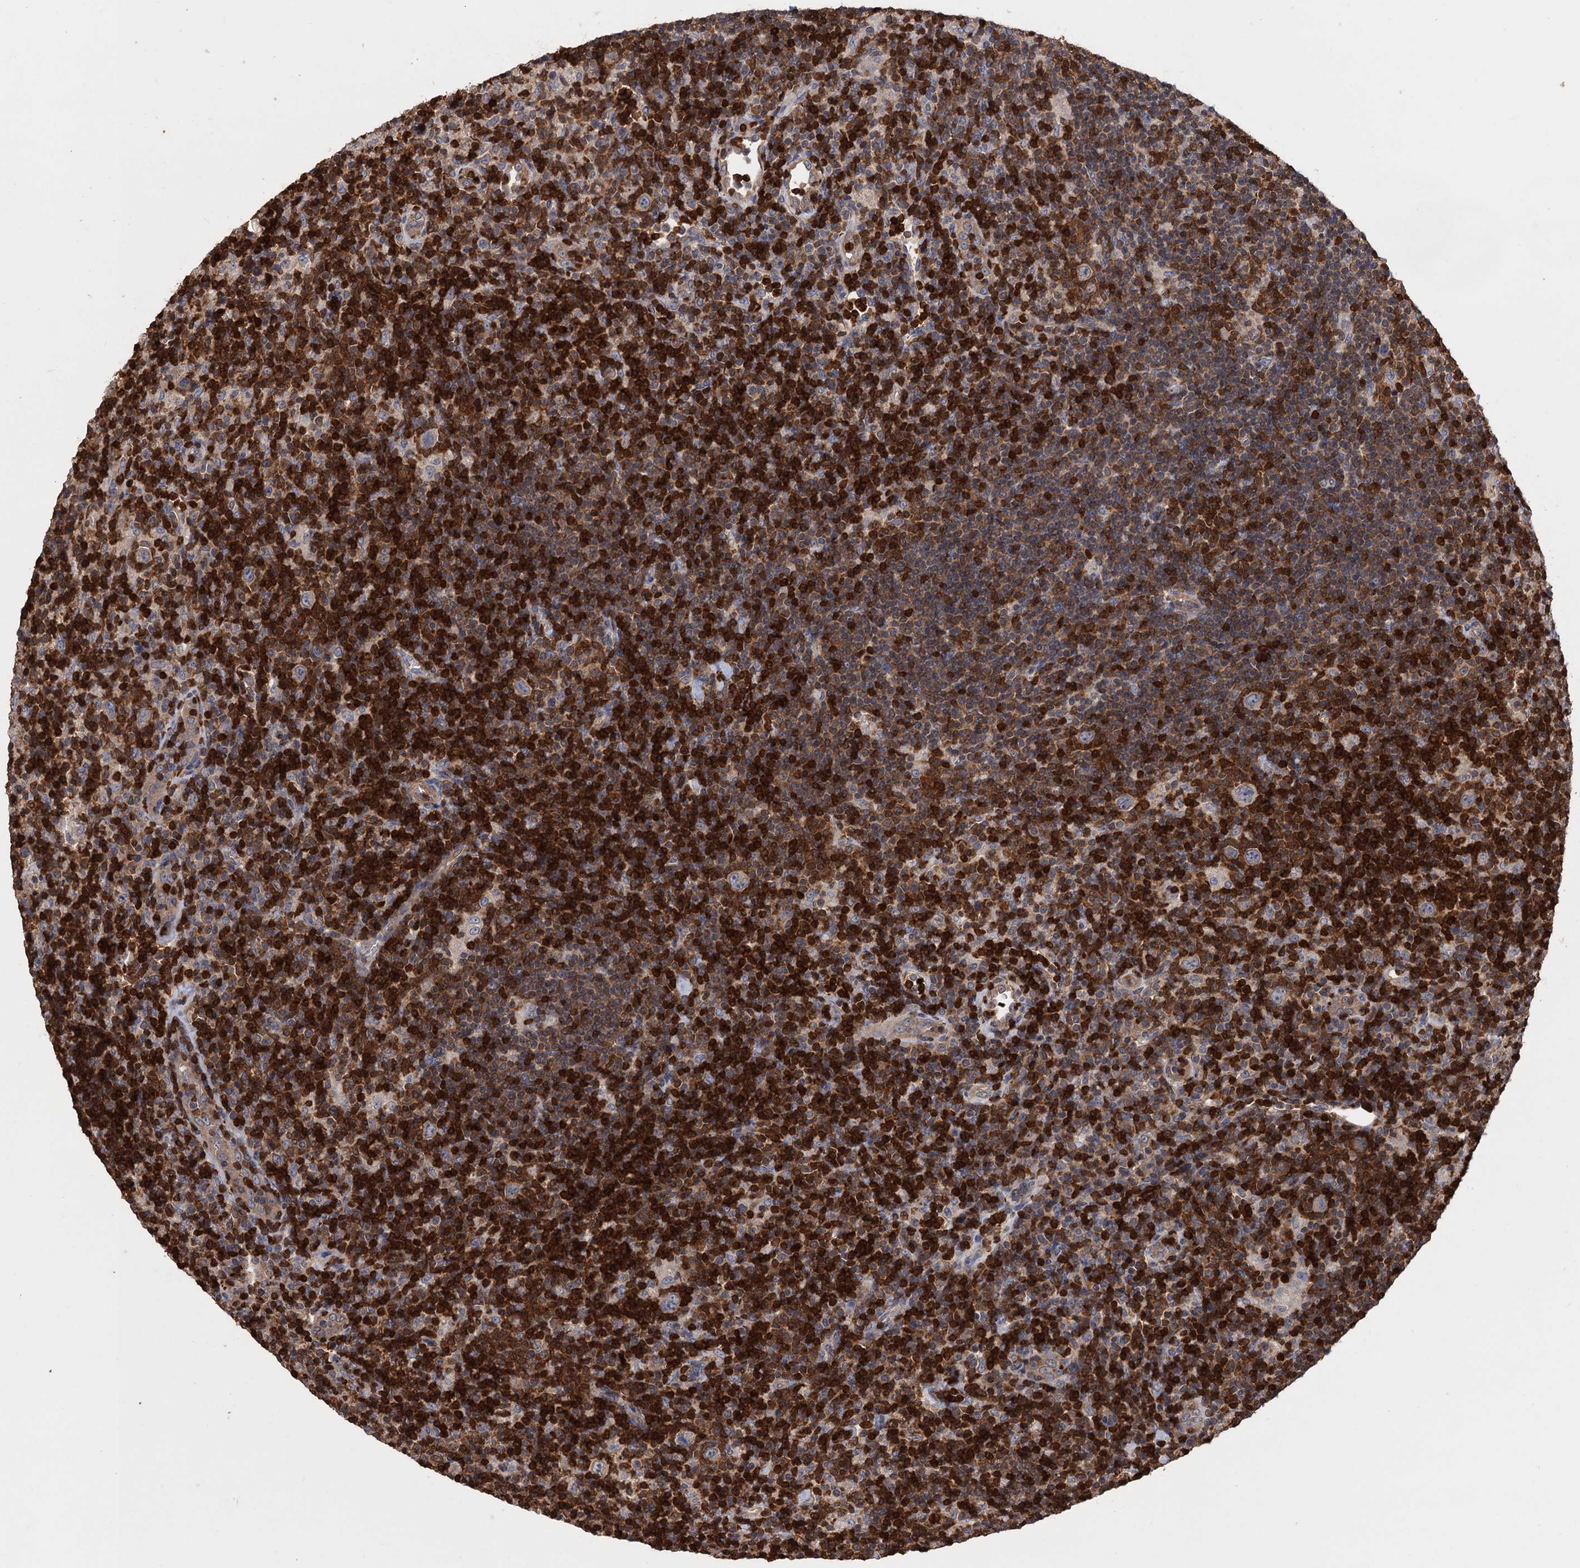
{"staining": {"intensity": "negative", "quantity": "none", "location": "none"}, "tissue": "lymphoma", "cell_type": "Tumor cells", "image_type": "cancer", "snomed": [{"axis": "morphology", "description": "Hodgkin's disease, NOS"}, {"axis": "topography", "description": "Lymph node"}], "caption": "Tumor cells show no significant protein staining in lymphoma.", "gene": "DGKA", "patient": {"sex": "female", "age": 57}}